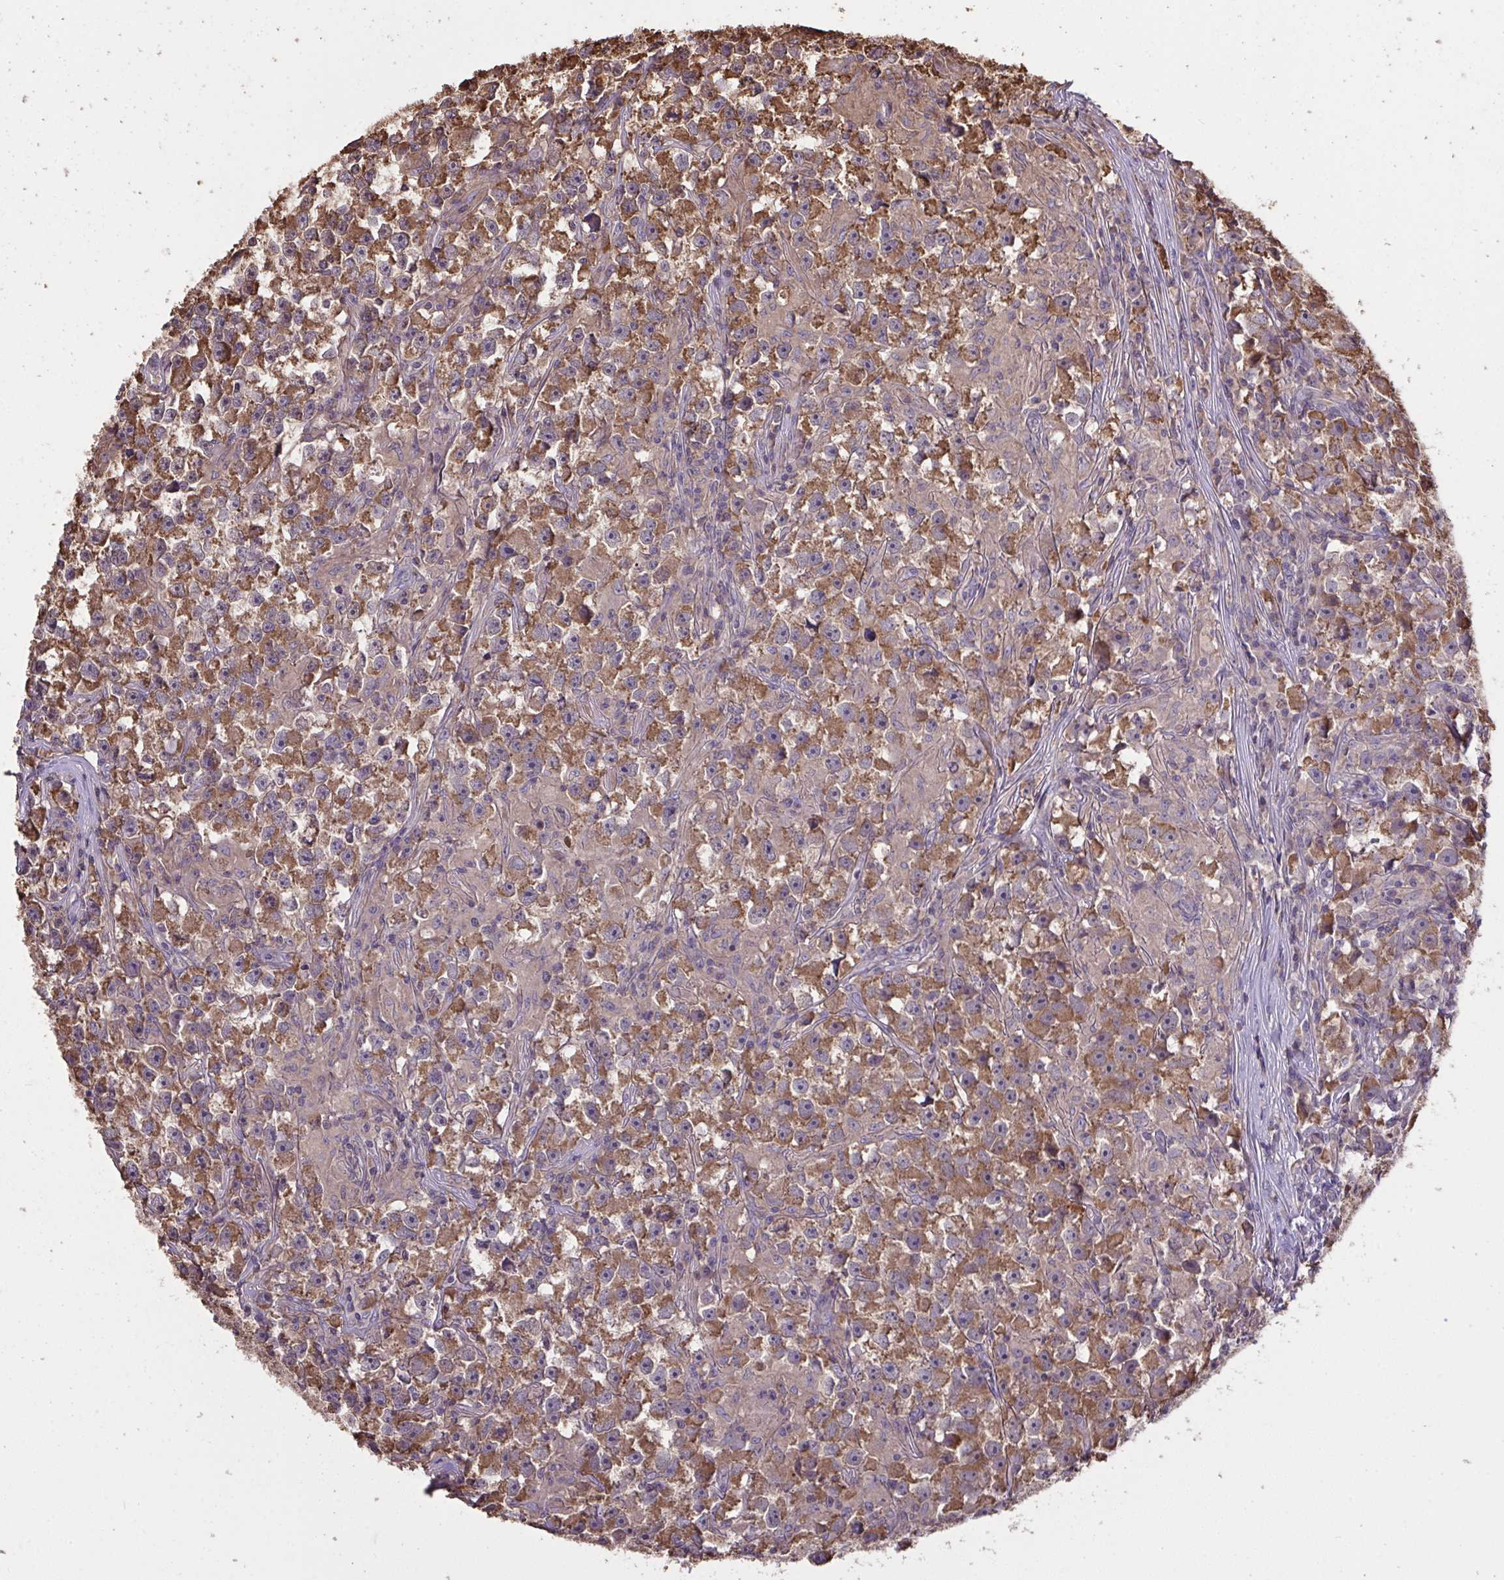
{"staining": {"intensity": "moderate", "quantity": ">75%", "location": "cytoplasmic/membranous"}, "tissue": "testis cancer", "cell_type": "Tumor cells", "image_type": "cancer", "snomed": [{"axis": "morphology", "description": "Seminoma, NOS"}, {"axis": "topography", "description": "Testis"}], "caption": "An immunohistochemistry histopathology image of tumor tissue is shown. Protein staining in brown shows moderate cytoplasmic/membranous positivity in seminoma (testis) within tumor cells.", "gene": "PPM1H", "patient": {"sex": "male", "age": 33}}